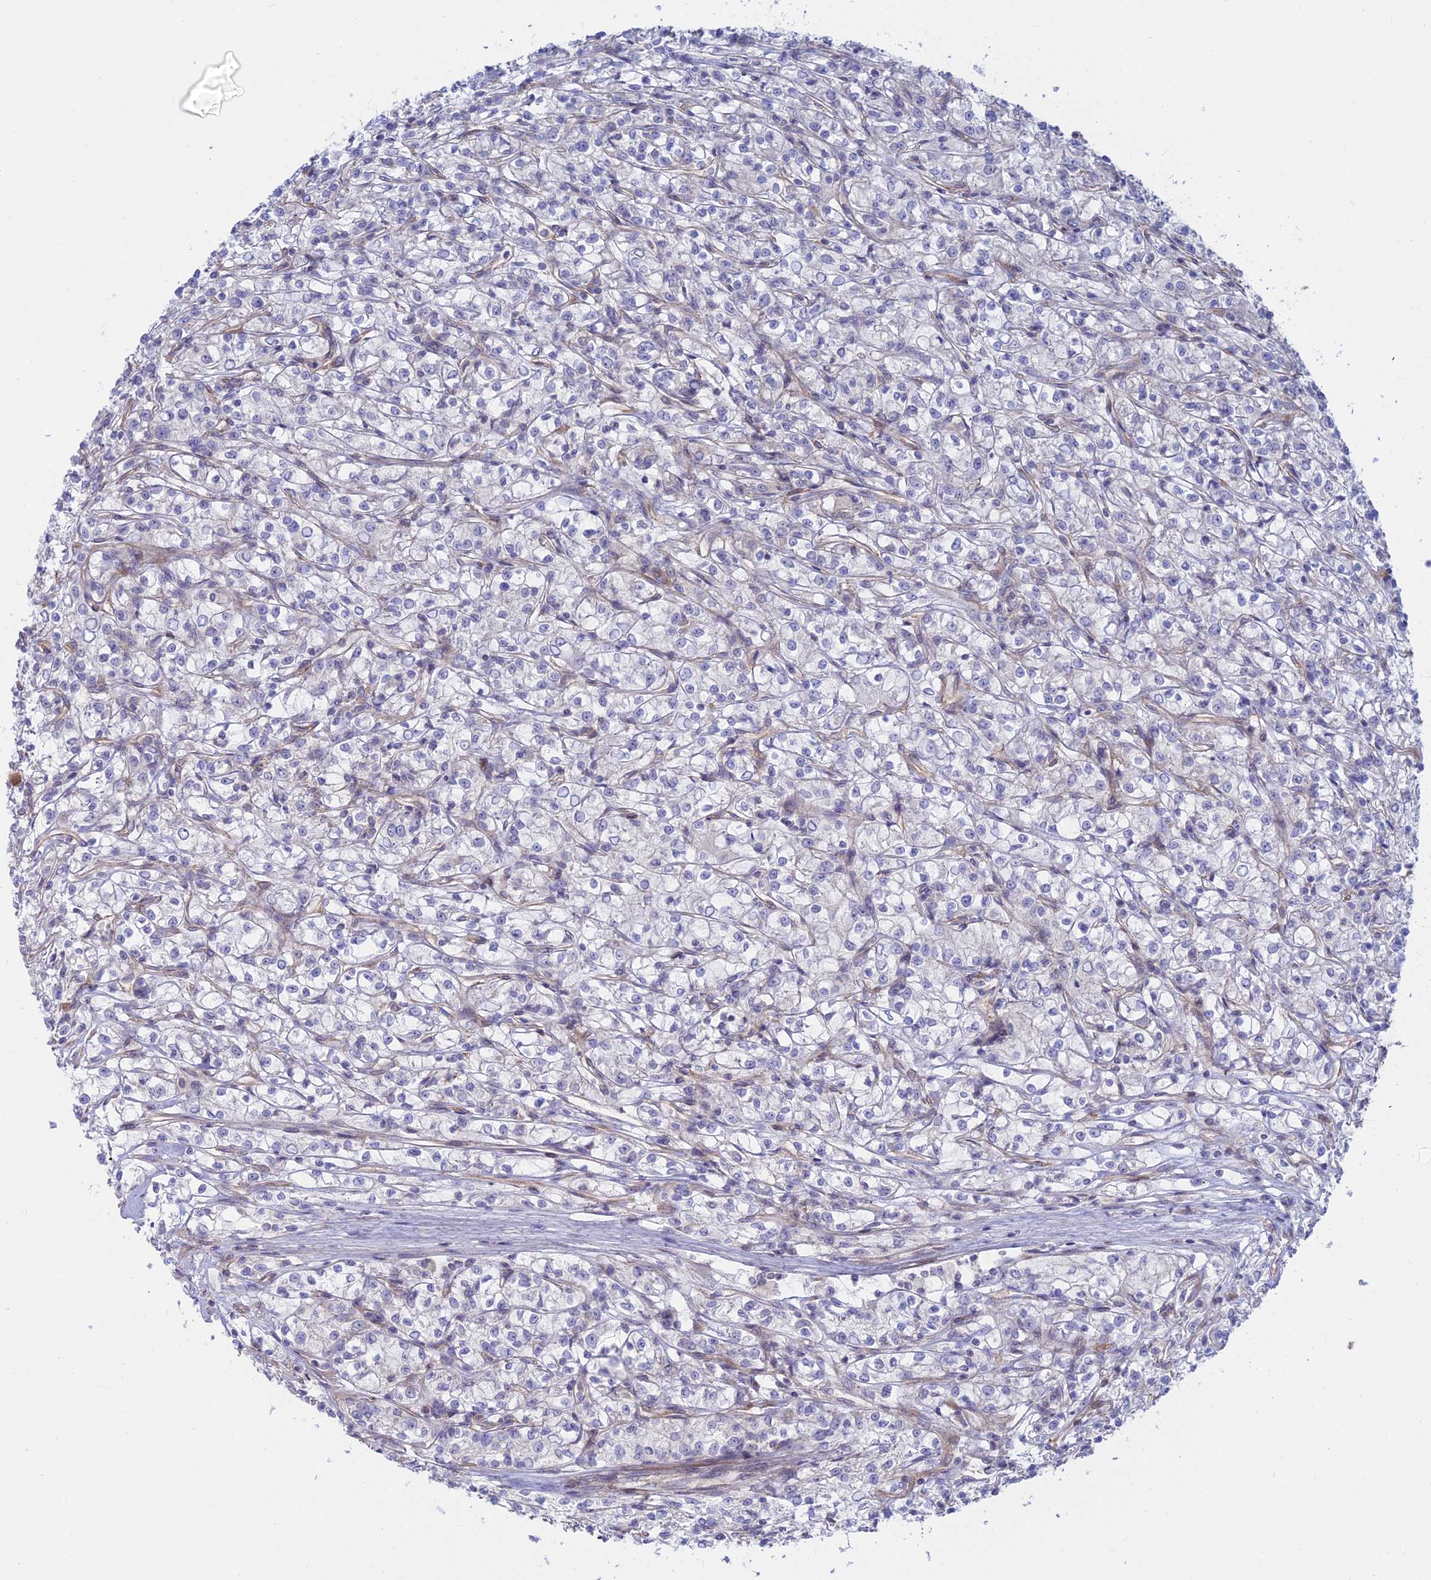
{"staining": {"intensity": "negative", "quantity": "none", "location": "none"}, "tissue": "renal cancer", "cell_type": "Tumor cells", "image_type": "cancer", "snomed": [{"axis": "morphology", "description": "Adenocarcinoma, NOS"}, {"axis": "topography", "description": "Kidney"}], "caption": "The image reveals no significant expression in tumor cells of adenocarcinoma (renal).", "gene": "KCNAB1", "patient": {"sex": "female", "age": 59}}